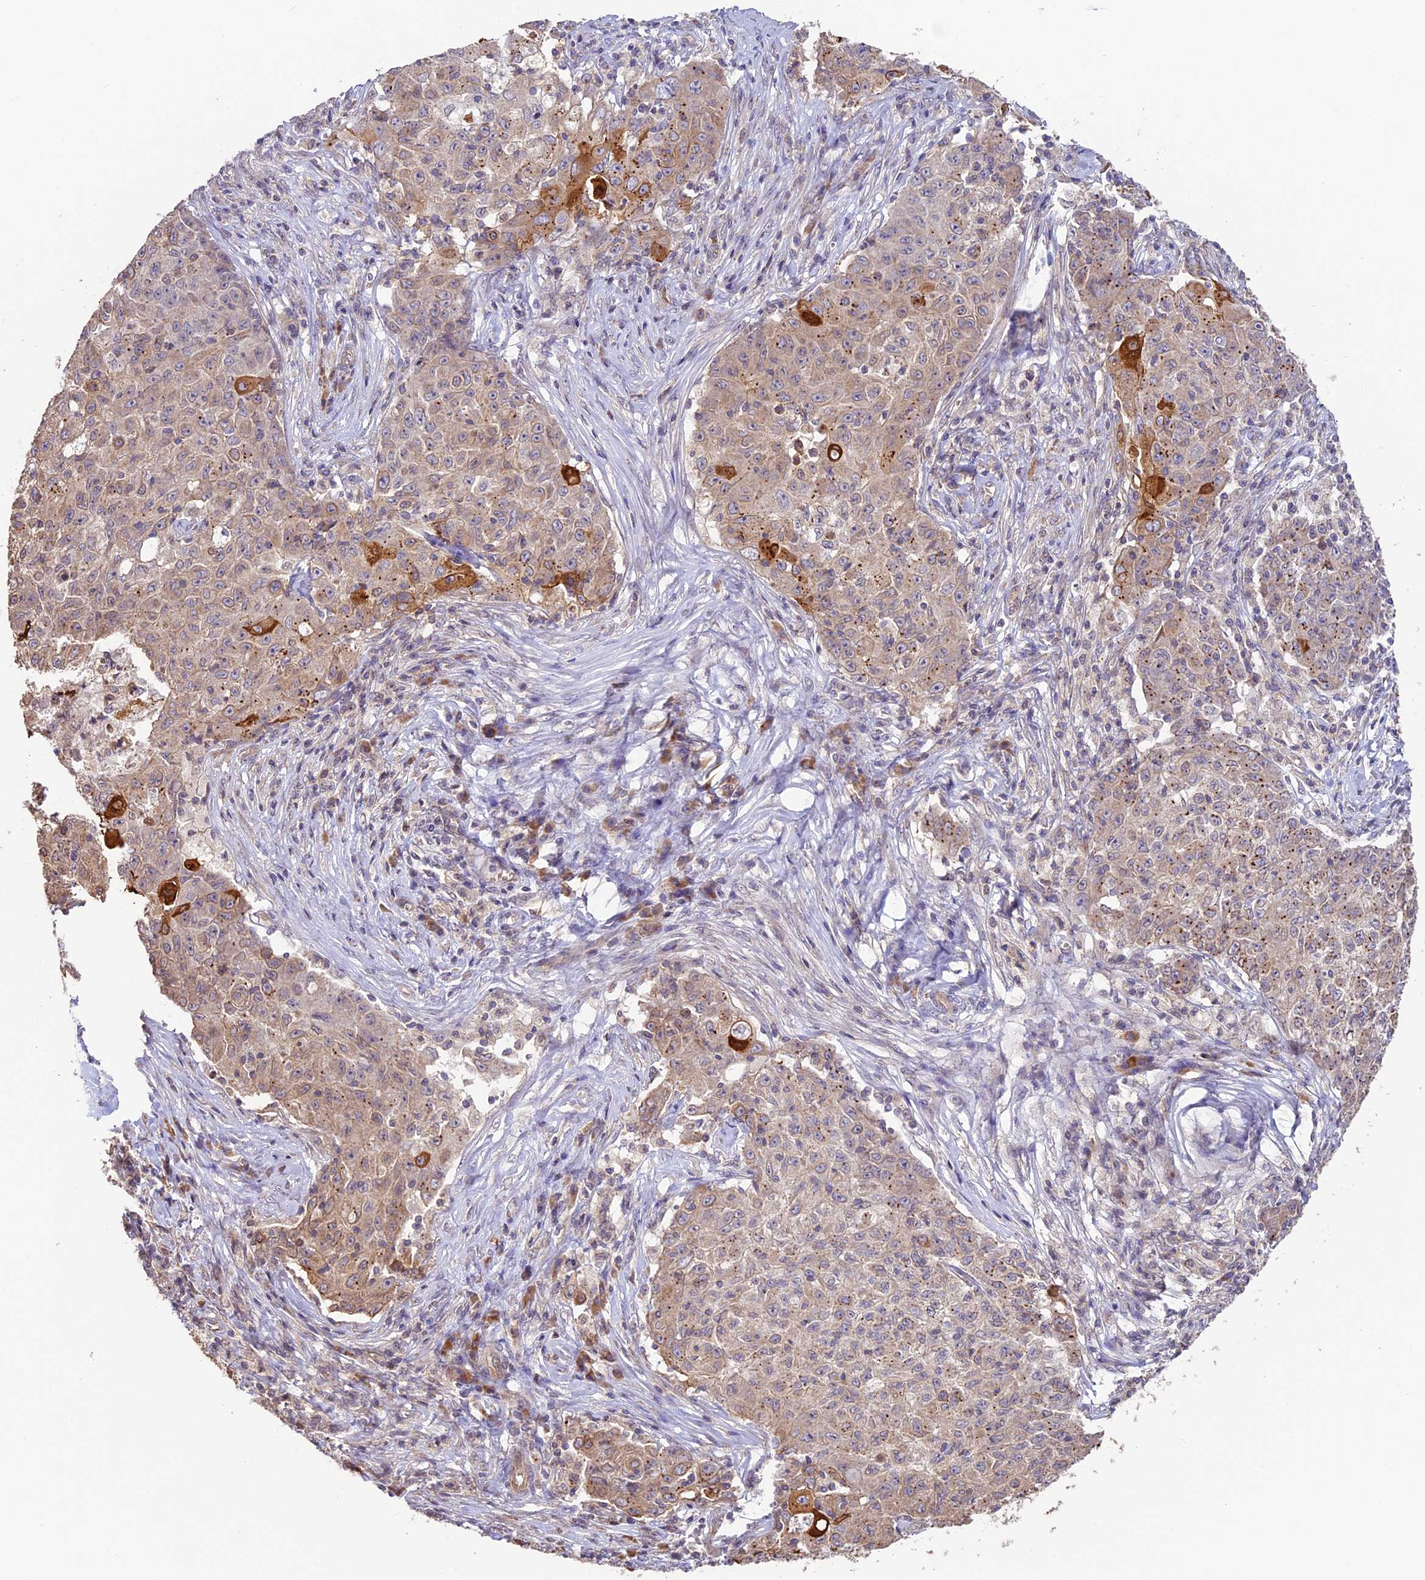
{"staining": {"intensity": "strong", "quantity": "<25%", "location": "cytoplasmic/membranous"}, "tissue": "ovarian cancer", "cell_type": "Tumor cells", "image_type": "cancer", "snomed": [{"axis": "morphology", "description": "Carcinoma, endometroid"}, {"axis": "topography", "description": "Ovary"}], "caption": "Ovarian endometroid carcinoma stained with immunohistochemistry exhibits strong cytoplasmic/membranous positivity in about <25% of tumor cells.", "gene": "BCAS4", "patient": {"sex": "female", "age": 42}}